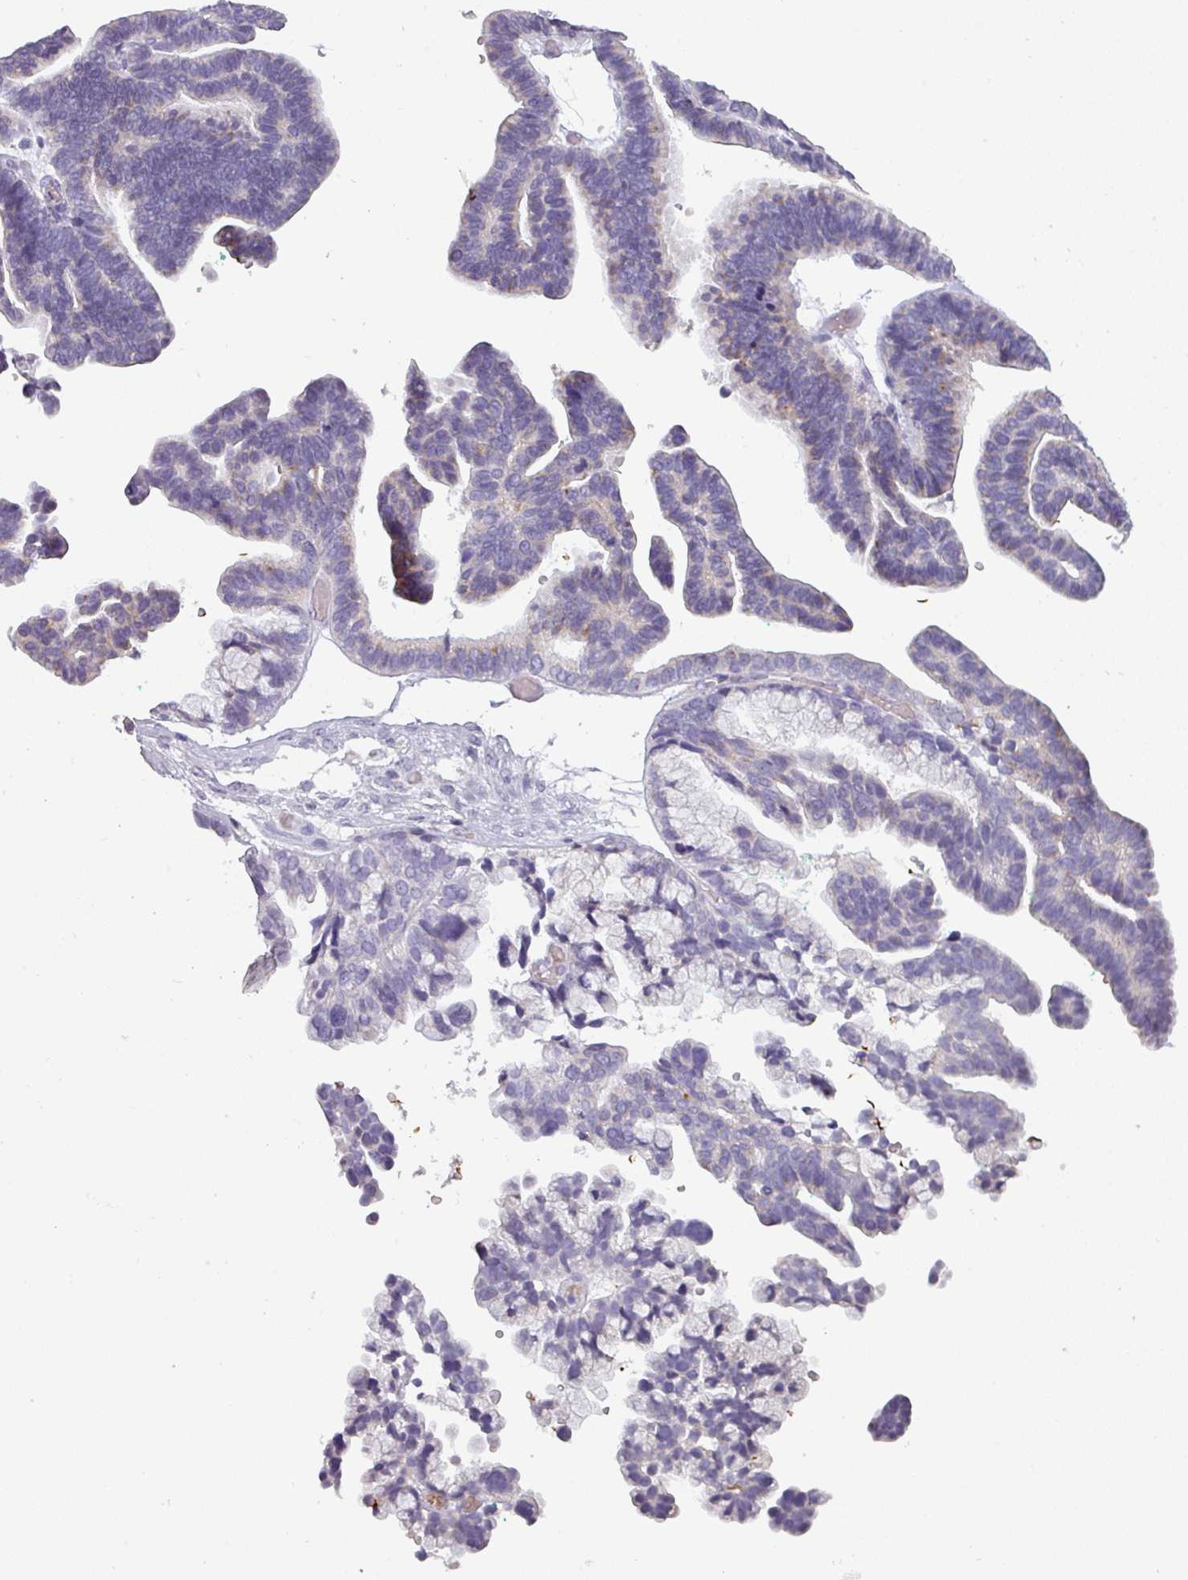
{"staining": {"intensity": "negative", "quantity": "none", "location": "none"}, "tissue": "ovarian cancer", "cell_type": "Tumor cells", "image_type": "cancer", "snomed": [{"axis": "morphology", "description": "Cystadenocarcinoma, serous, NOS"}, {"axis": "topography", "description": "Ovary"}], "caption": "Serous cystadenocarcinoma (ovarian) was stained to show a protein in brown. There is no significant expression in tumor cells. (DAB (3,3'-diaminobenzidine) immunohistochemistry (IHC) with hematoxylin counter stain).", "gene": "SLC26A9", "patient": {"sex": "female", "age": 56}}